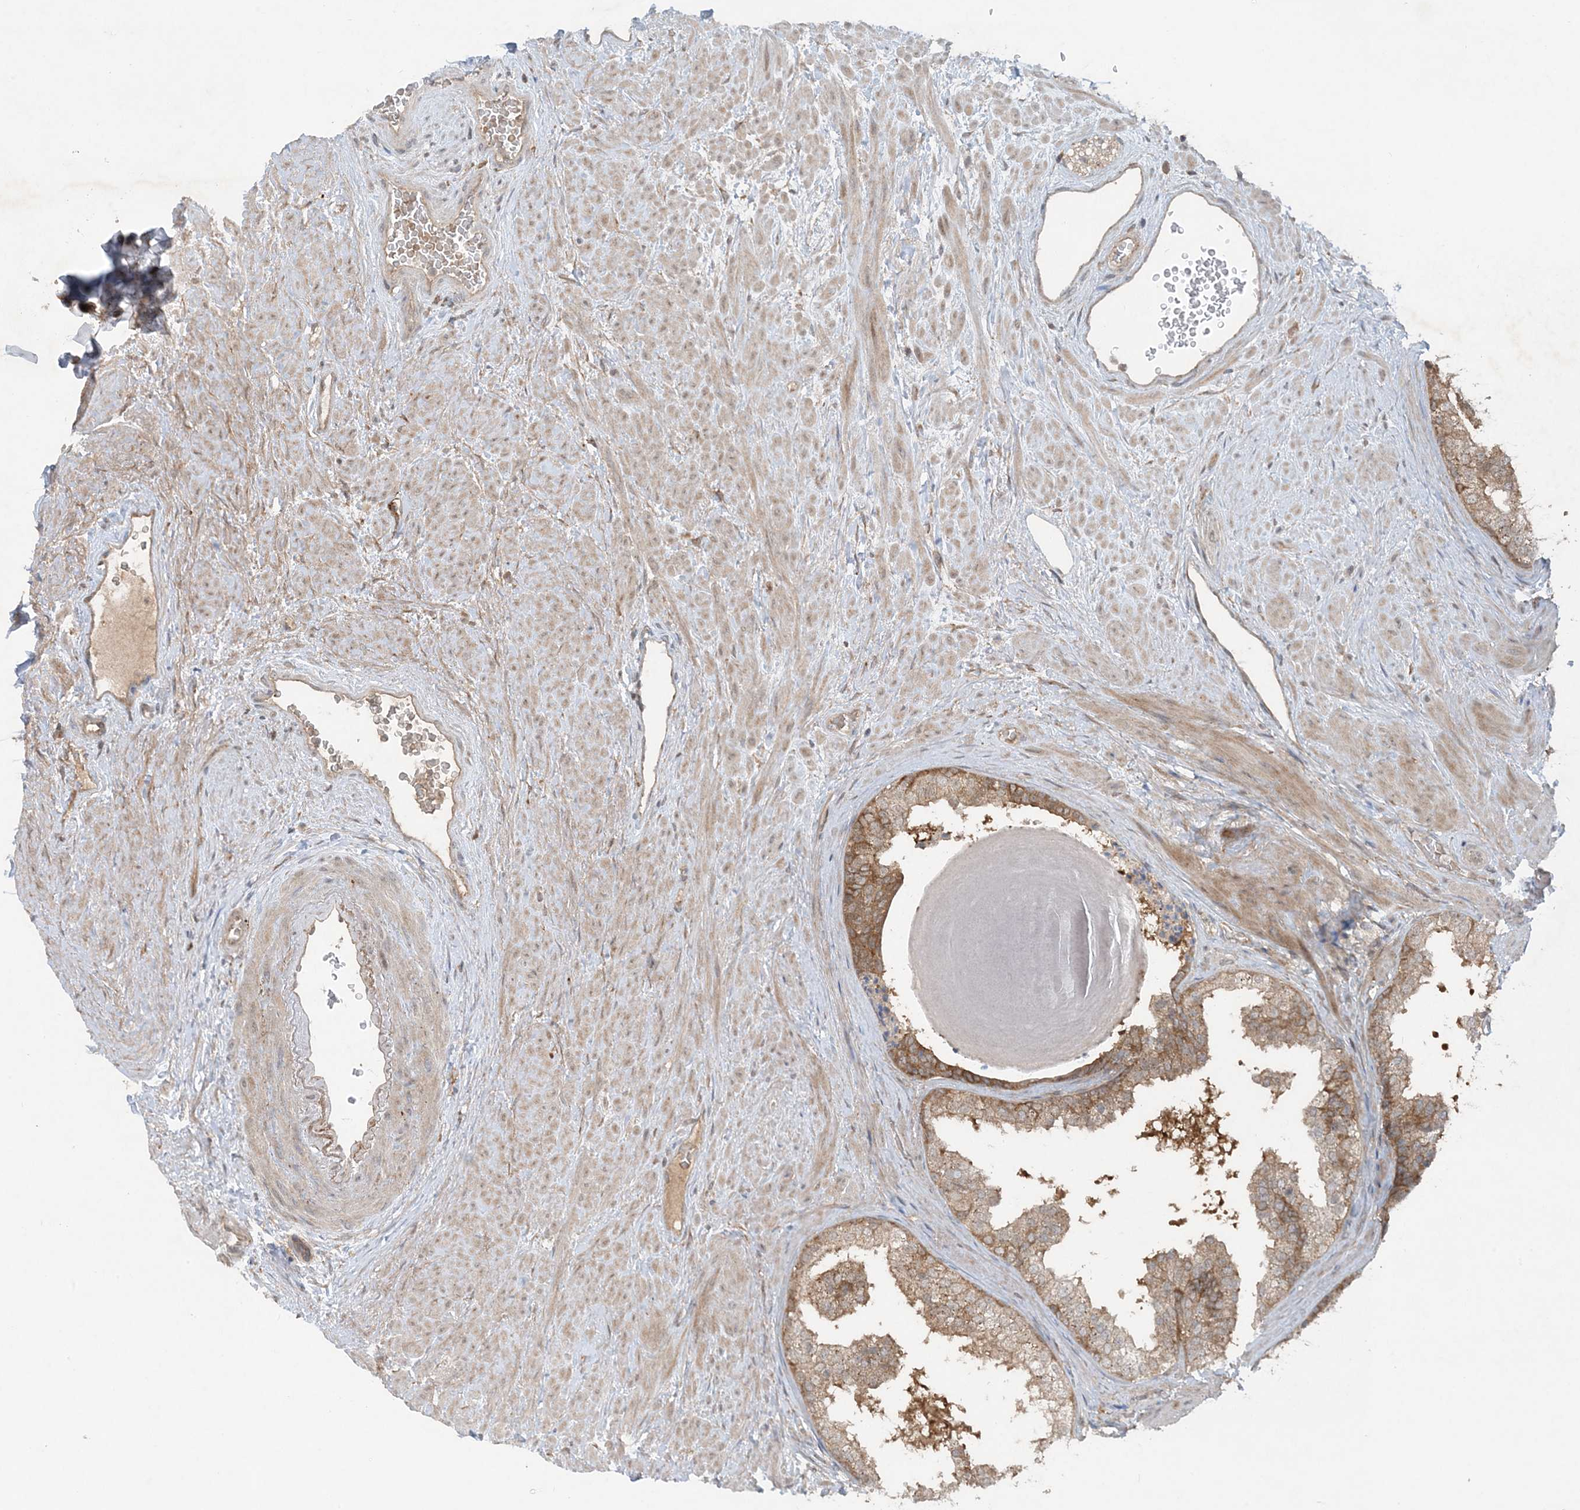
{"staining": {"intensity": "moderate", "quantity": ">75%", "location": "cytoplasmic/membranous"}, "tissue": "prostate", "cell_type": "Glandular cells", "image_type": "normal", "snomed": [{"axis": "morphology", "description": "Normal tissue, NOS"}, {"axis": "topography", "description": "Prostate"}], "caption": "Prostate stained for a protein displays moderate cytoplasmic/membranous positivity in glandular cells. The staining is performed using DAB brown chromogen to label protein expression. The nuclei are counter-stained blue using hematoxylin.", "gene": "STAM2", "patient": {"sex": "male", "age": 48}}